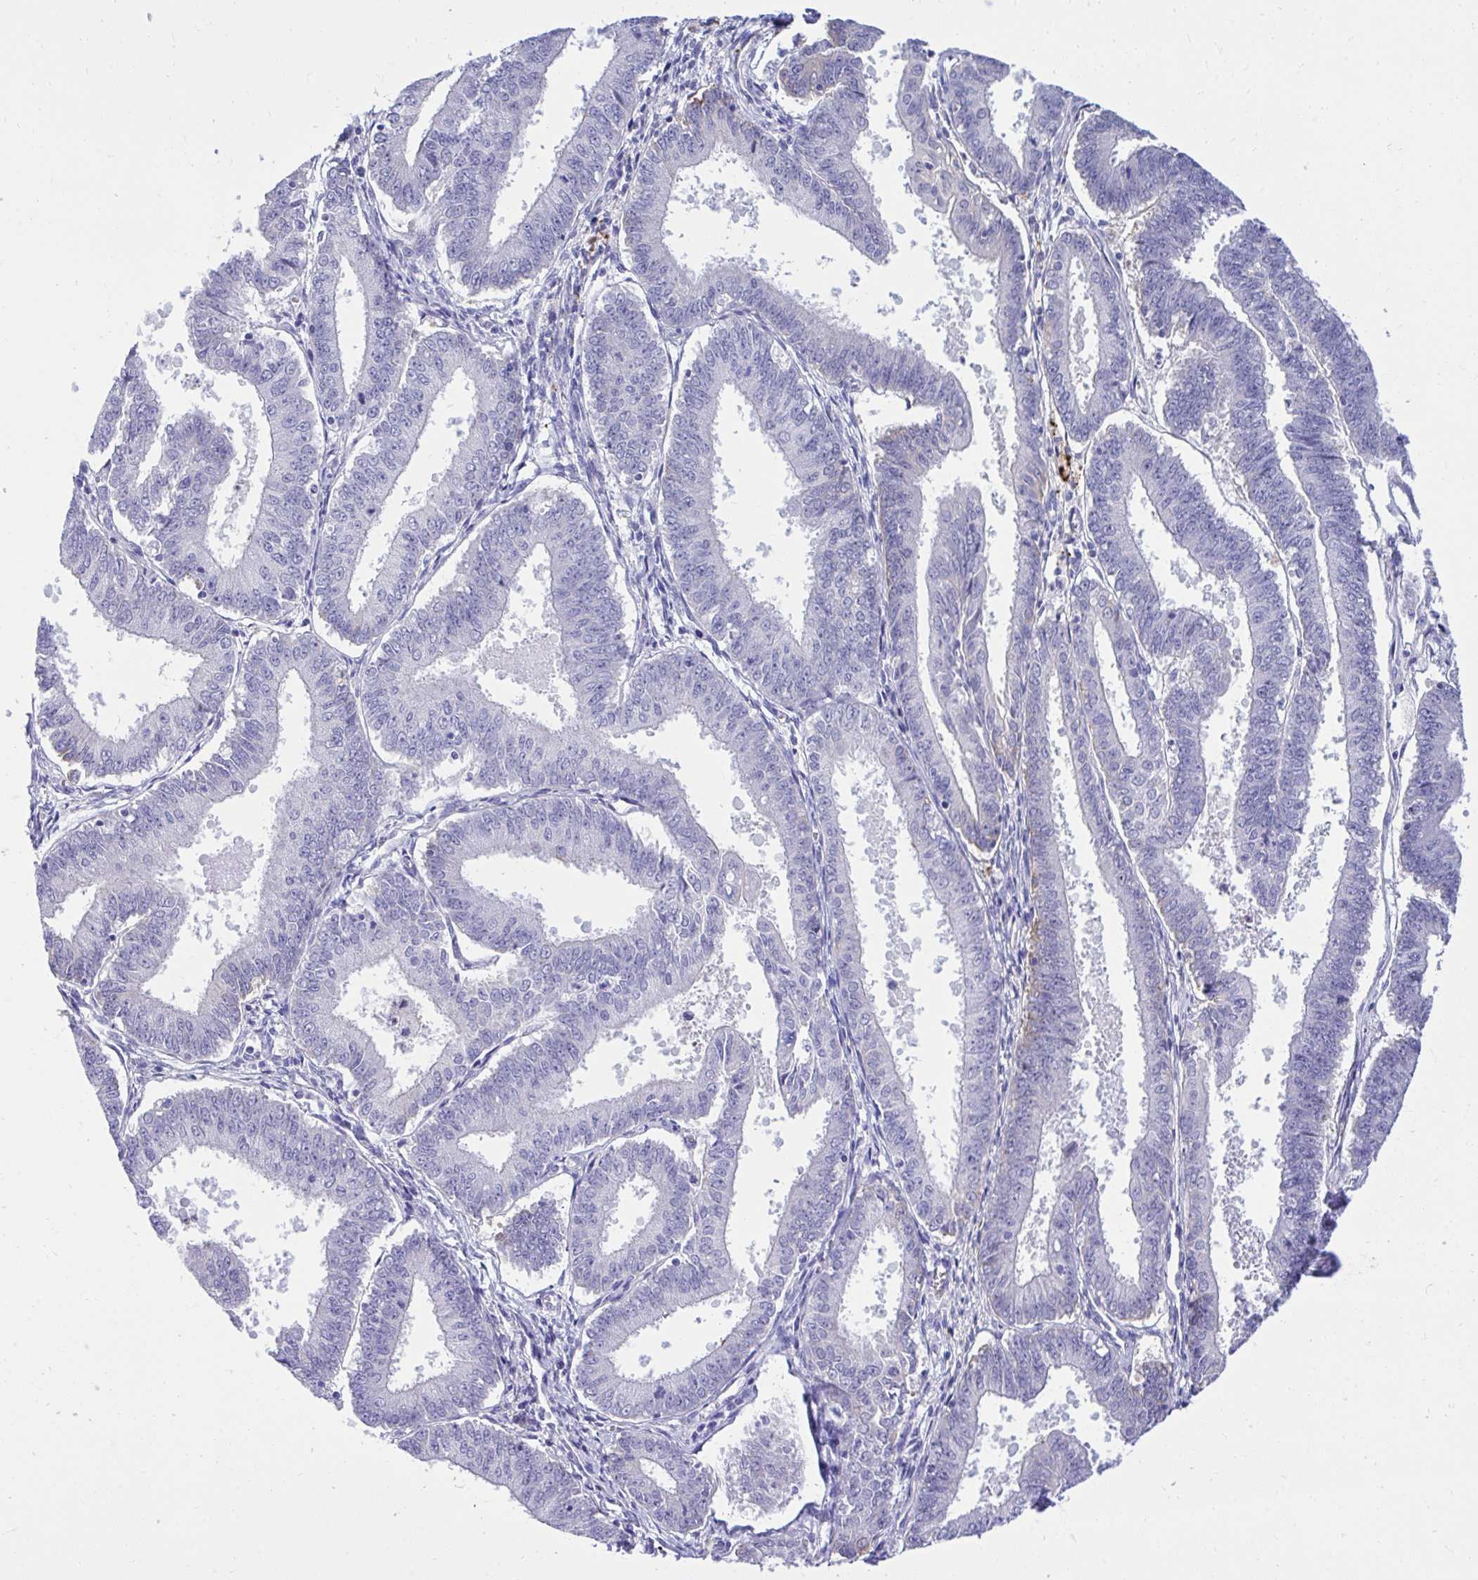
{"staining": {"intensity": "negative", "quantity": "none", "location": "none"}, "tissue": "endometrial cancer", "cell_type": "Tumor cells", "image_type": "cancer", "snomed": [{"axis": "morphology", "description": "Adenocarcinoma, NOS"}, {"axis": "topography", "description": "Endometrium"}], "caption": "Tumor cells are negative for brown protein staining in endometrial cancer (adenocarcinoma). (DAB (3,3'-diaminobenzidine) immunohistochemistry (IHC), high magnification).", "gene": "HRG", "patient": {"sex": "female", "age": 73}}